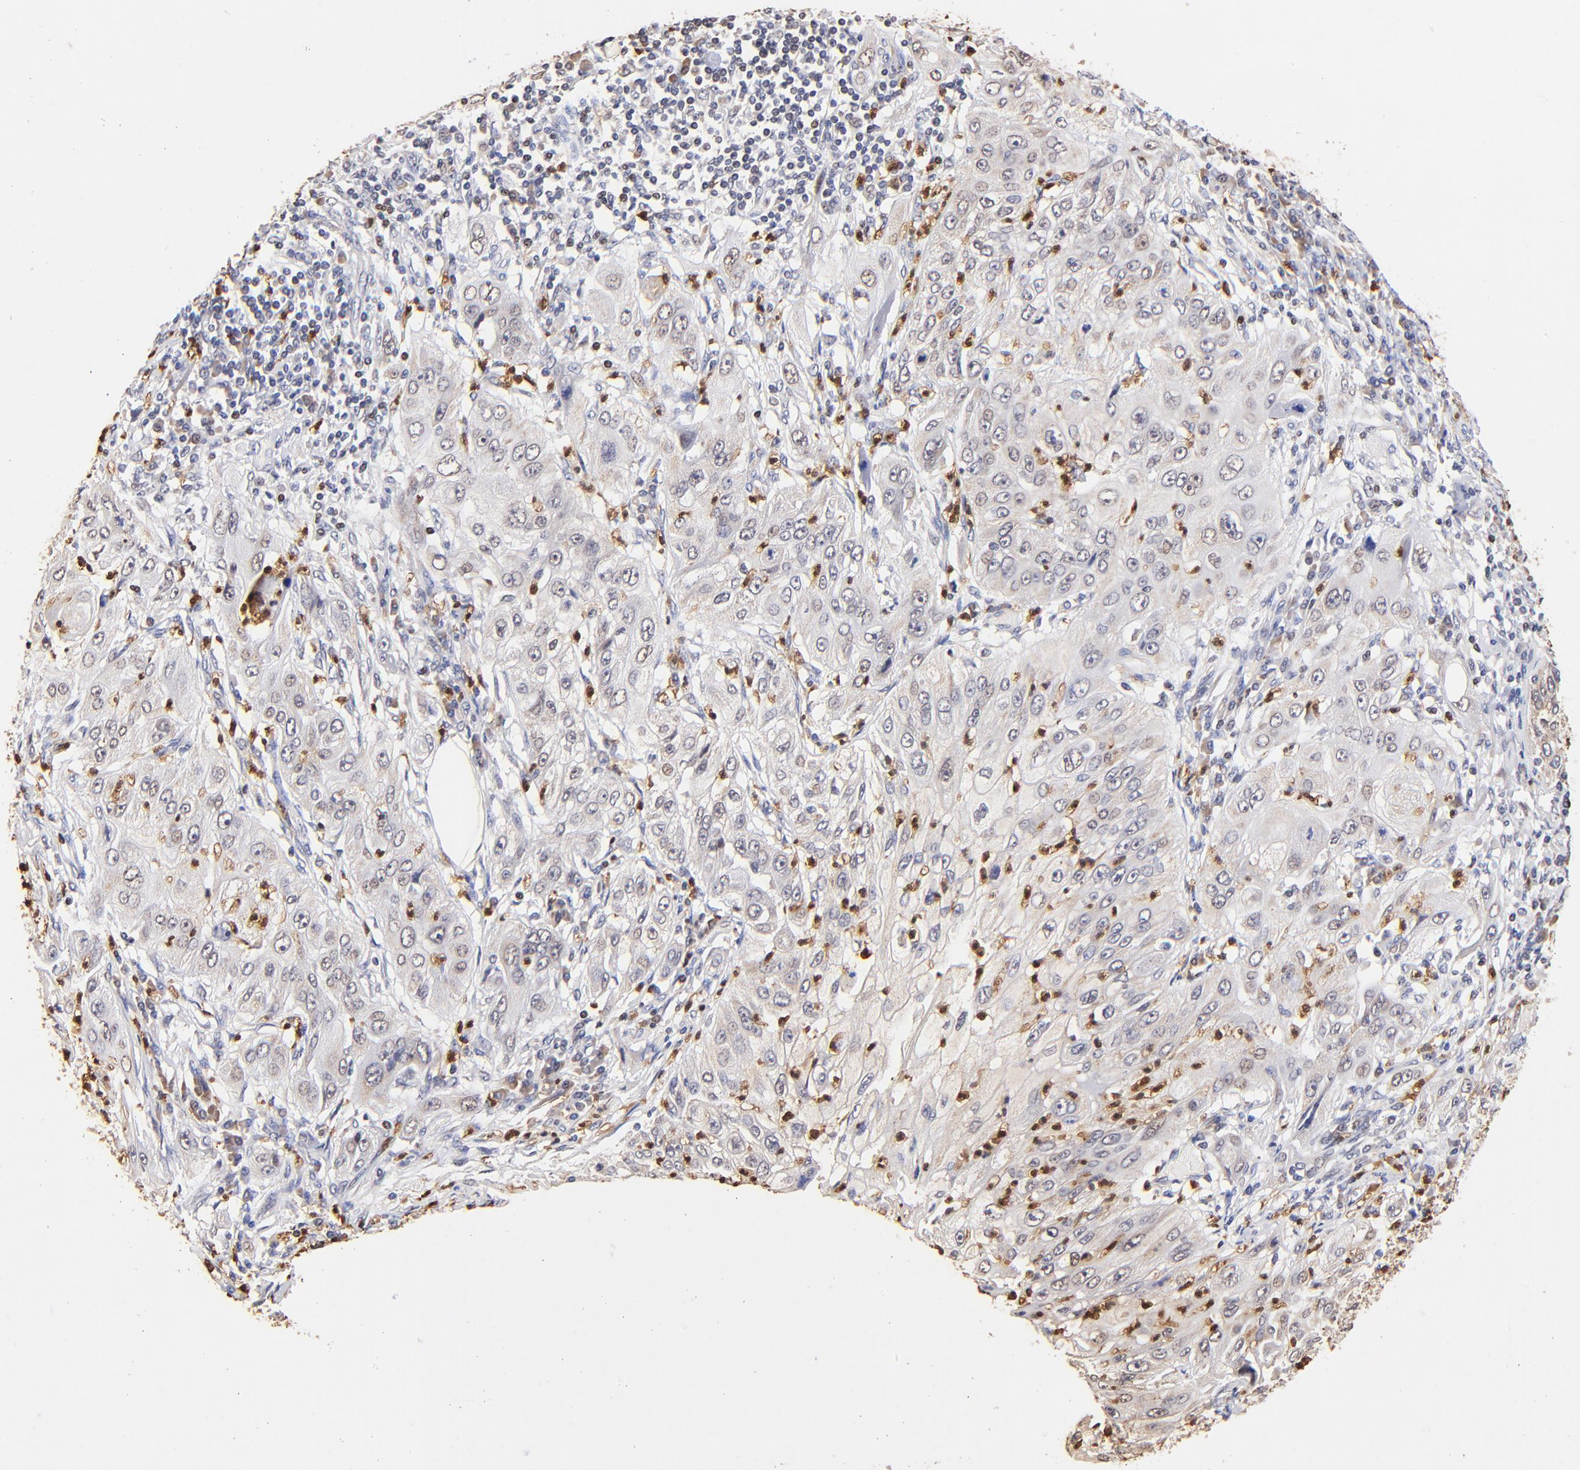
{"staining": {"intensity": "weak", "quantity": "<25%", "location": "cytoplasmic/membranous"}, "tissue": "lung cancer", "cell_type": "Tumor cells", "image_type": "cancer", "snomed": [{"axis": "morphology", "description": "Inflammation, NOS"}, {"axis": "morphology", "description": "Squamous cell carcinoma, NOS"}, {"axis": "topography", "description": "Lymph node"}, {"axis": "topography", "description": "Soft tissue"}, {"axis": "topography", "description": "Lung"}], "caption": "Human lung squamous cell carcinoma stained for a protein using IHC demonstrates no expression in tumor cells.", "gene": "BBOF1", "patient": {"sex": "male", "age": 66}}